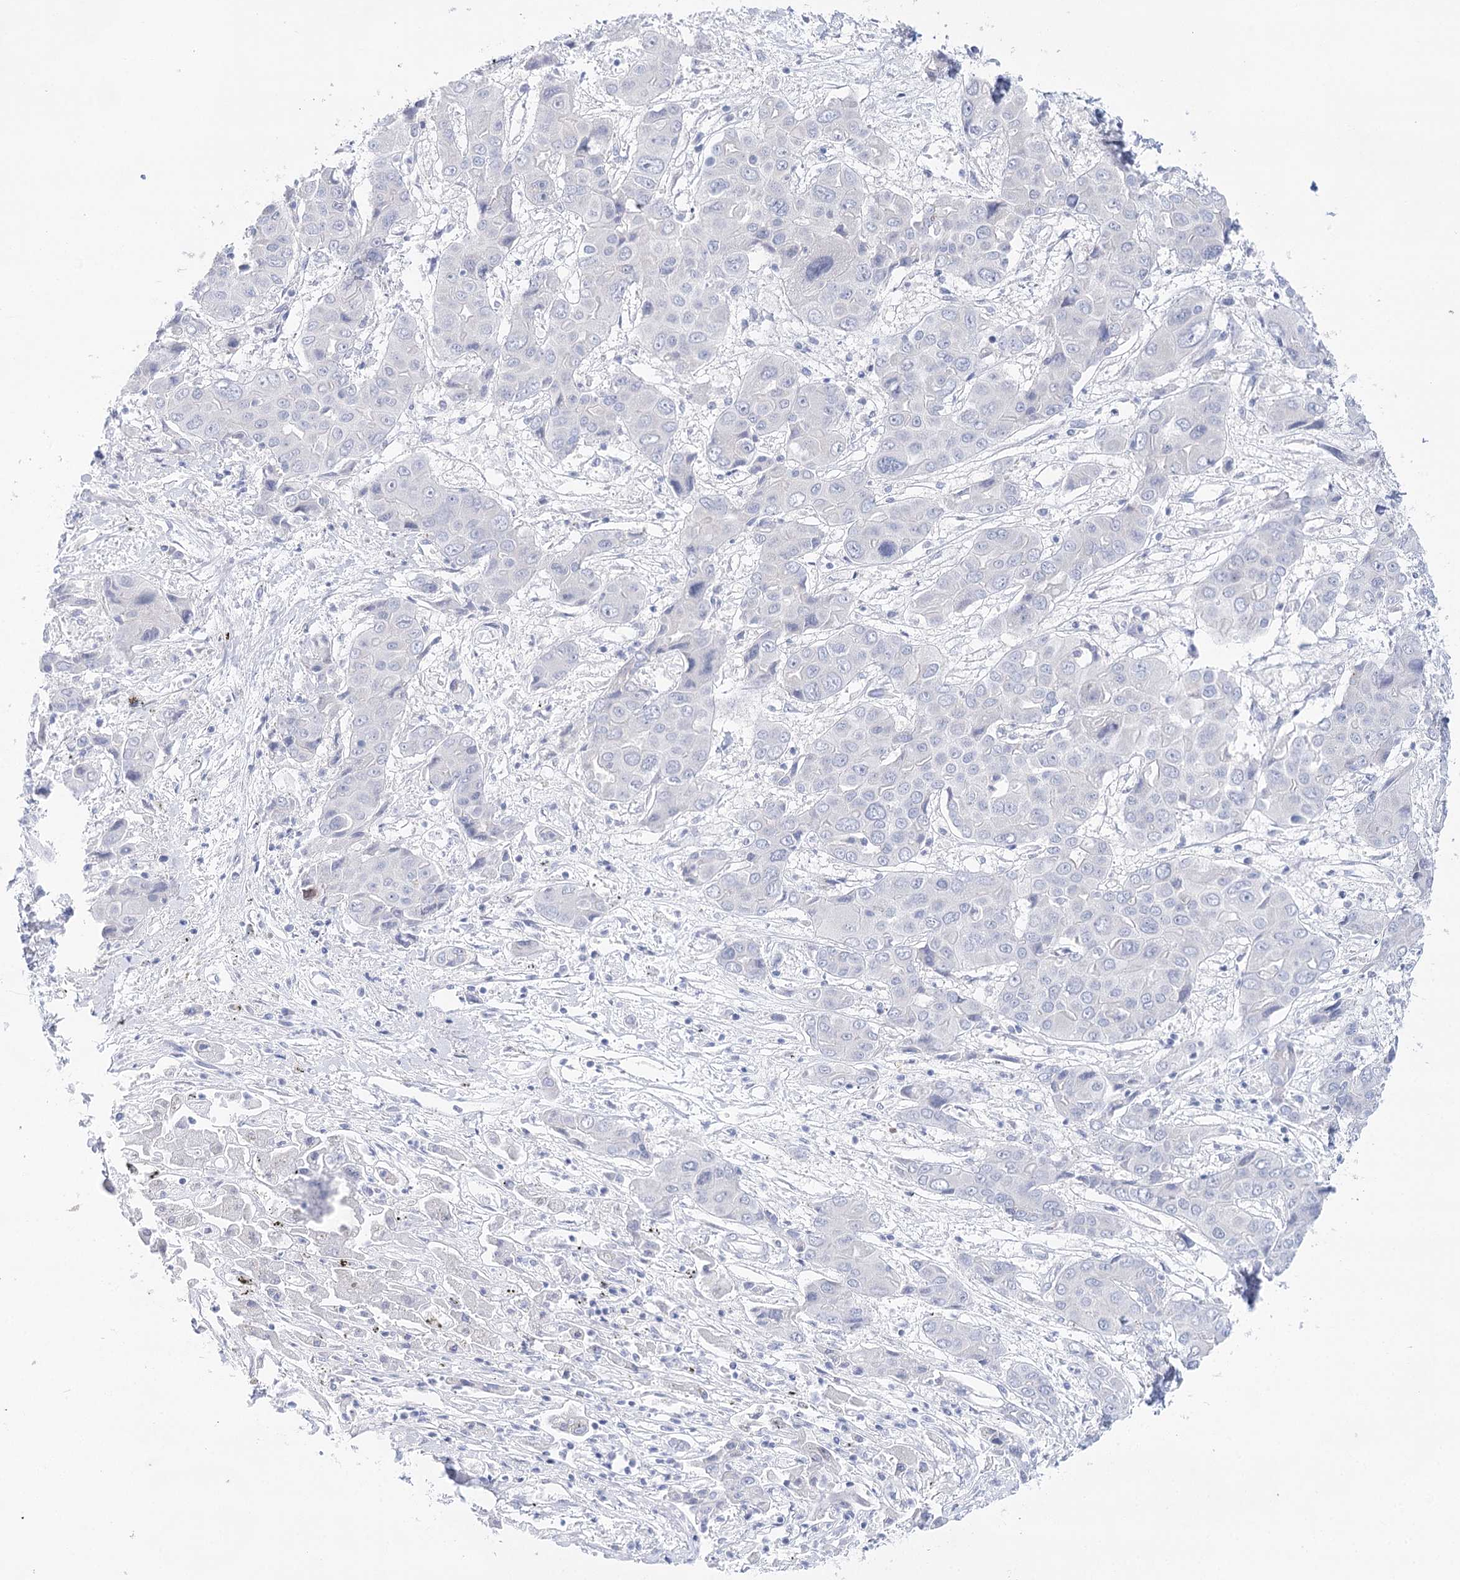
{"staining": {"intensity": "negative", "quantity": "none", "location": "none"}, "tissue": "liver cancer", "cell_type": "Tumor cells", "image_type": "cancer", "snomed": [{"axis": "morphology", "description": "Cholangiocarcinoma"}, {"axis": "topography", "description": "Liver"}], "caption": "Immunohistochemical staining of human cholangiocarcinoma (liver) exhibits no significant staining in tumor cells.", "gene": "LALBA", "patient": {"sex": "male", "age": 67}}